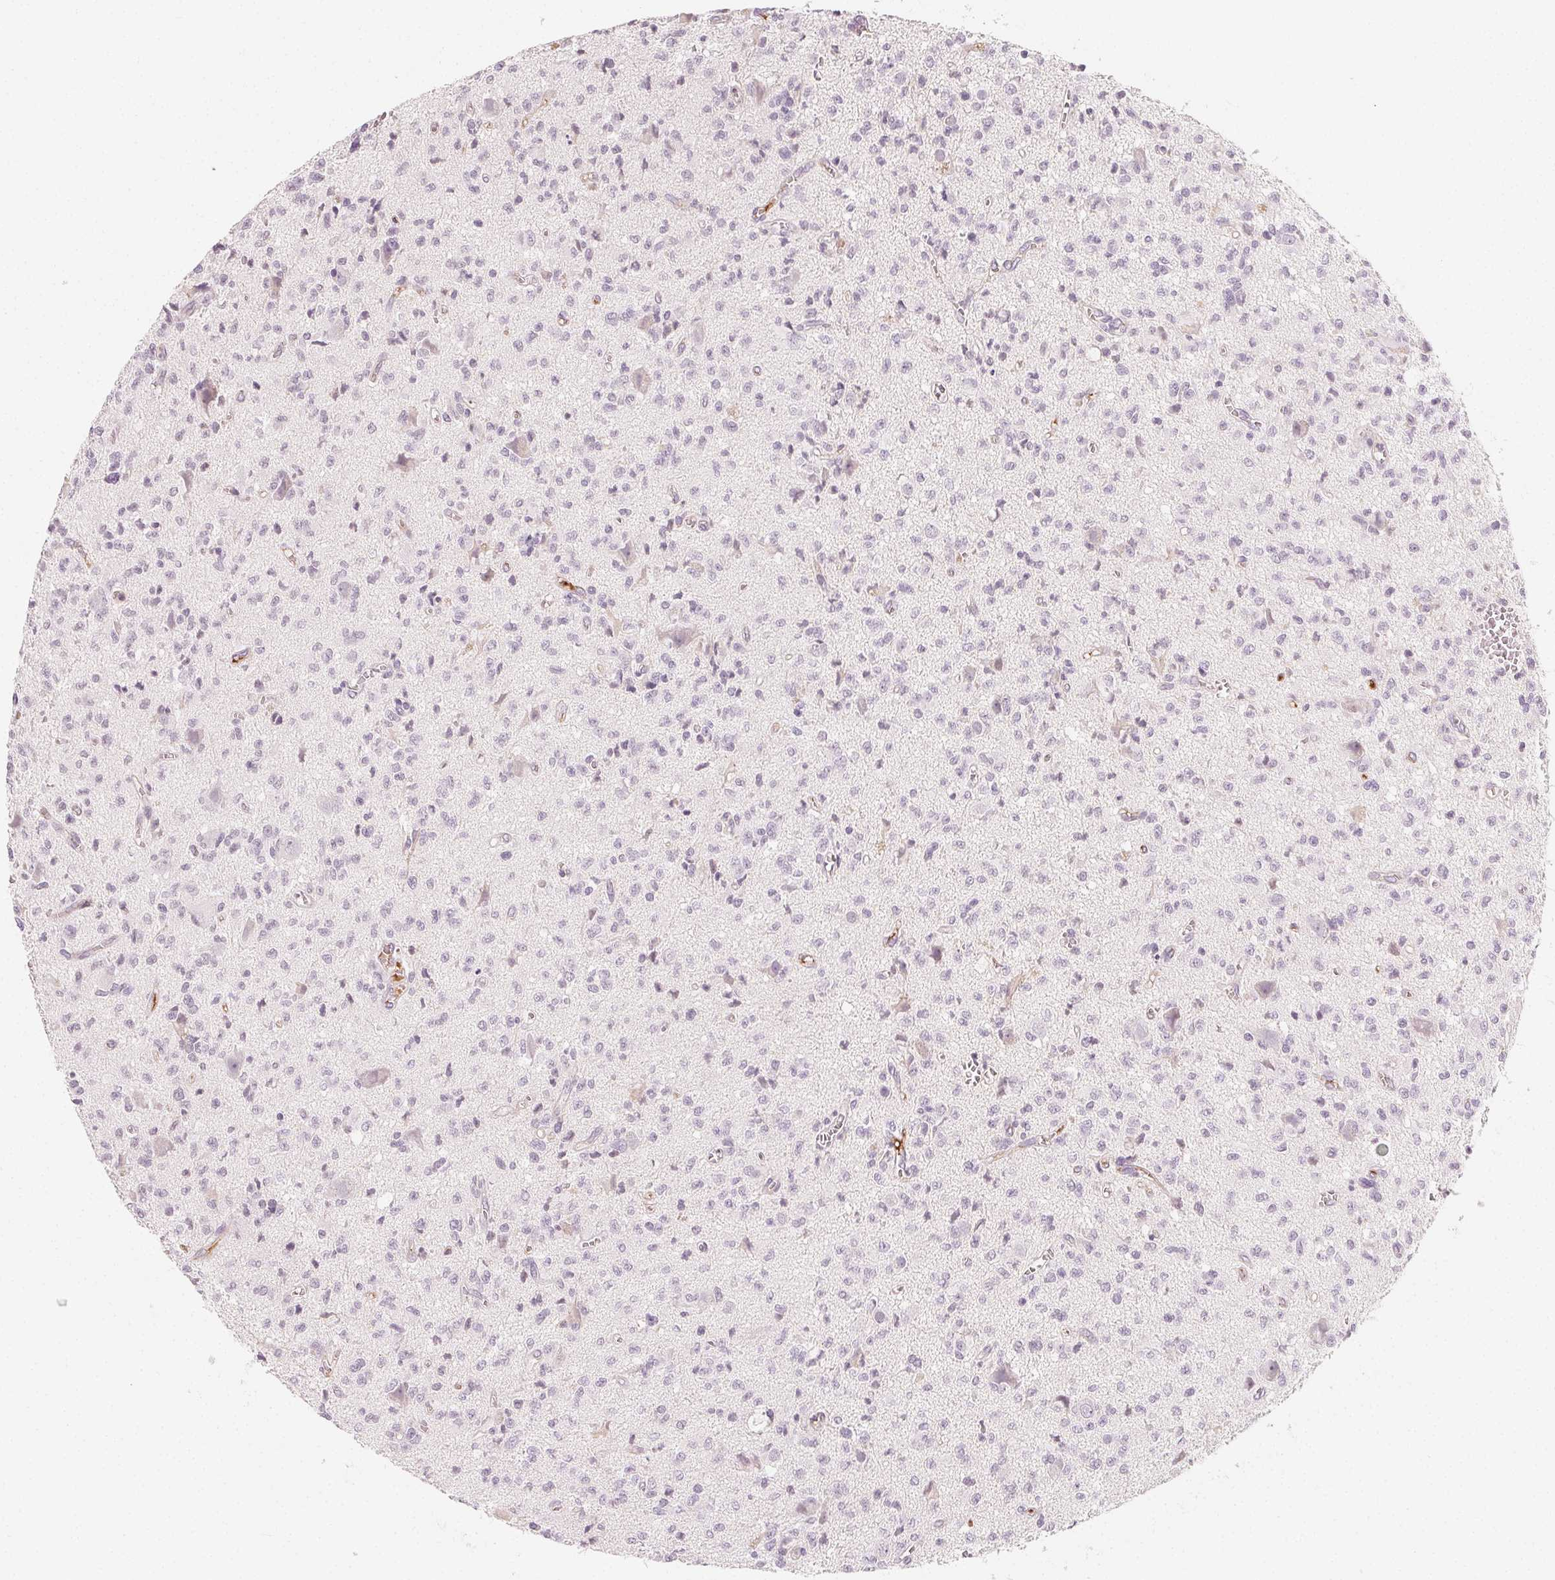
{"staining": {"intensity": "negative", "quantity": "none", "location": "none"}, "tissue": "glioma", "cell_type": "Tumor cells", "image_type": "cancer", "snomed": [{"axis": "morphology", "description": "Glioma, malignant, Low grade"}, {"axis": "topography", "description": "Brain"}], "caption": "Tumor cells show no significant positivity in glioma. Nuclei are stained in blue.", "gene": "AFM", "patient": {"sex": "male", "age": 64}}